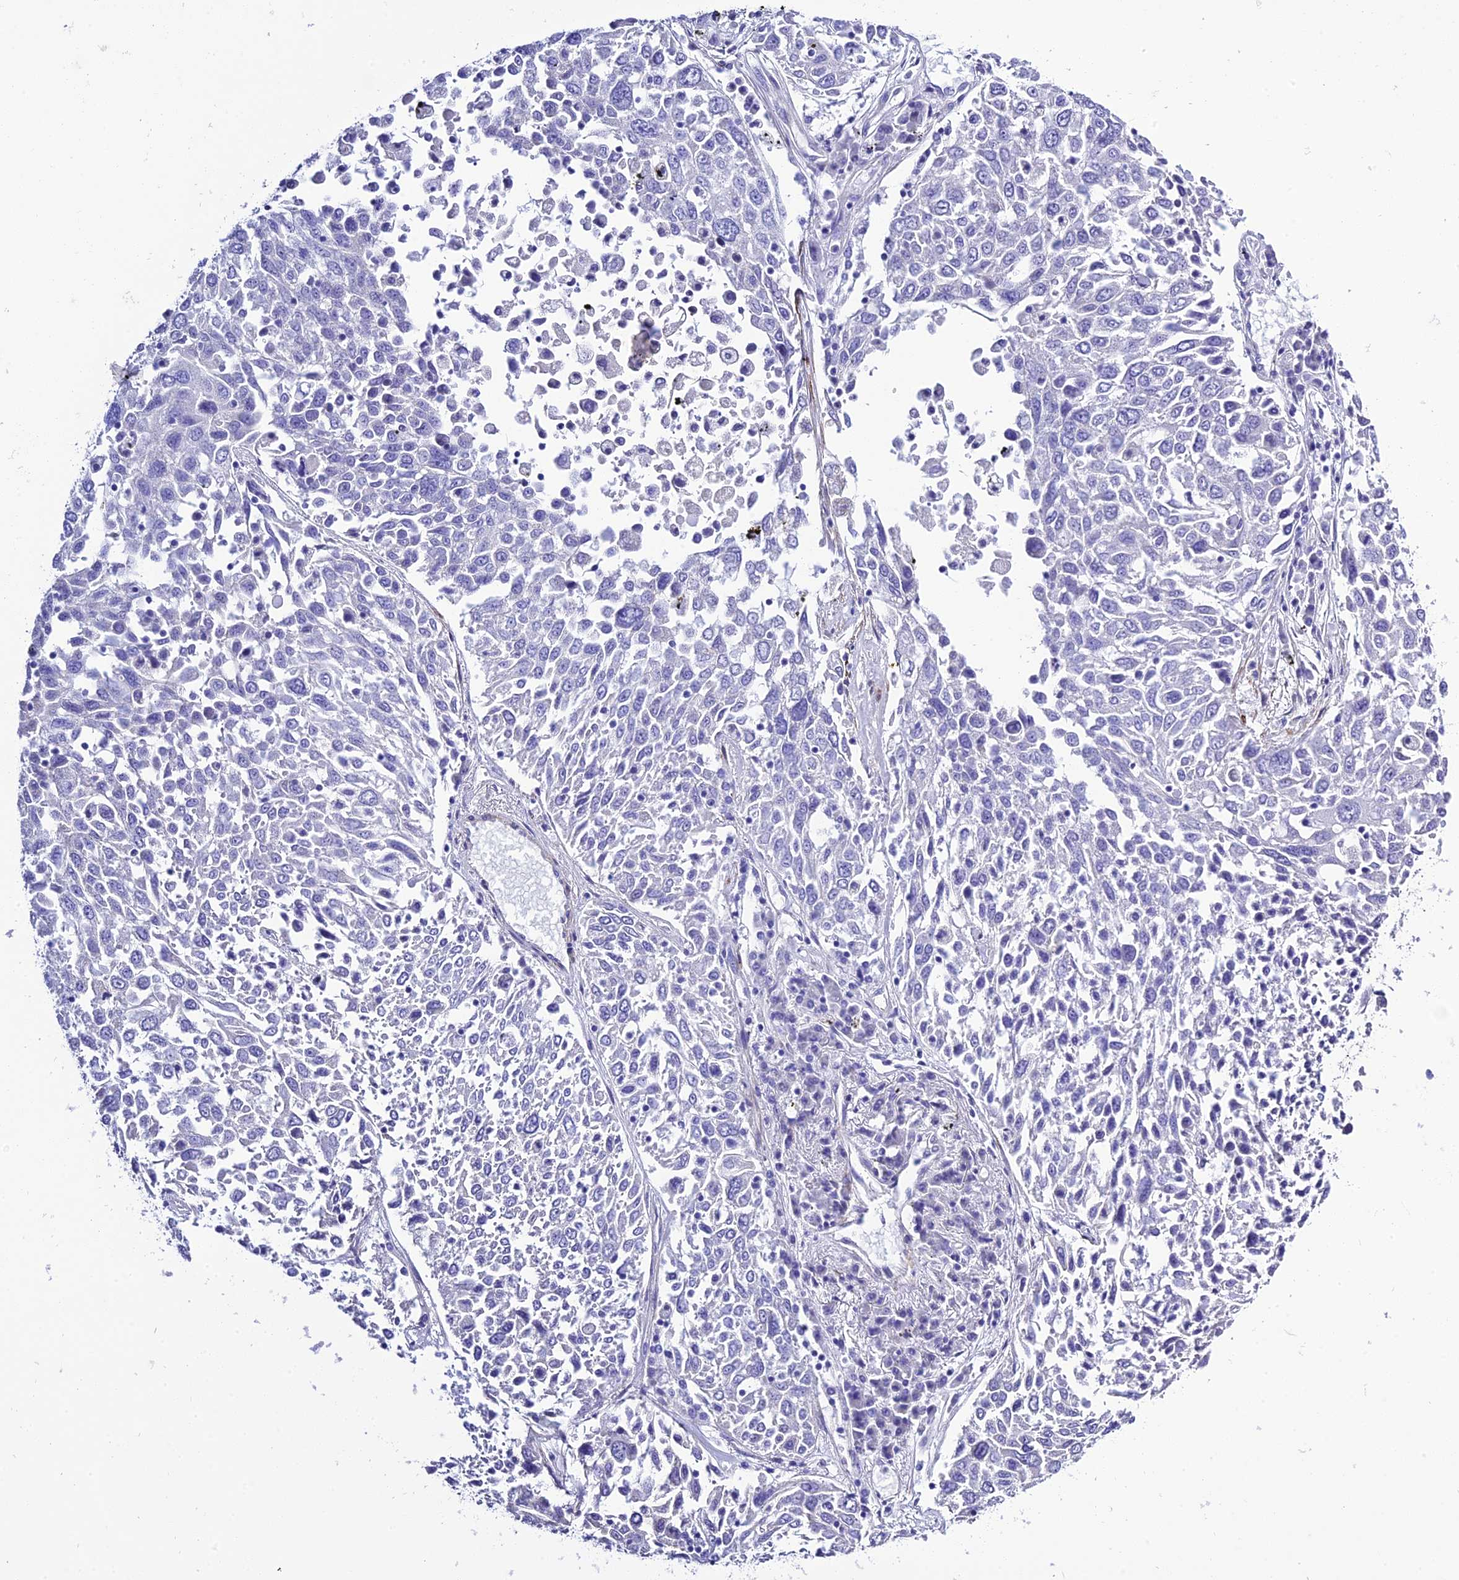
{"staining": {"intensity": "negative", "quantity": "none", "location": "none"}, "tissue": "lung cancer", "cell_type": "Tumor cells", "image_type": "cancer", "snomed": [{"axis": "morphology", "description": "Squamous cell carcinoma, NOS"}, {"axis": "topography", "description": "Lung"}], "caption": "High magnification brightfield microscopy of squamous cell carcinoma (lung) stained with DAB (brown) and counterstained with hematoxylin (blue): tumor cells show no significant staining.", "gene": "FRA10AC1", "patient": {"sex": "male", "age": 65}}